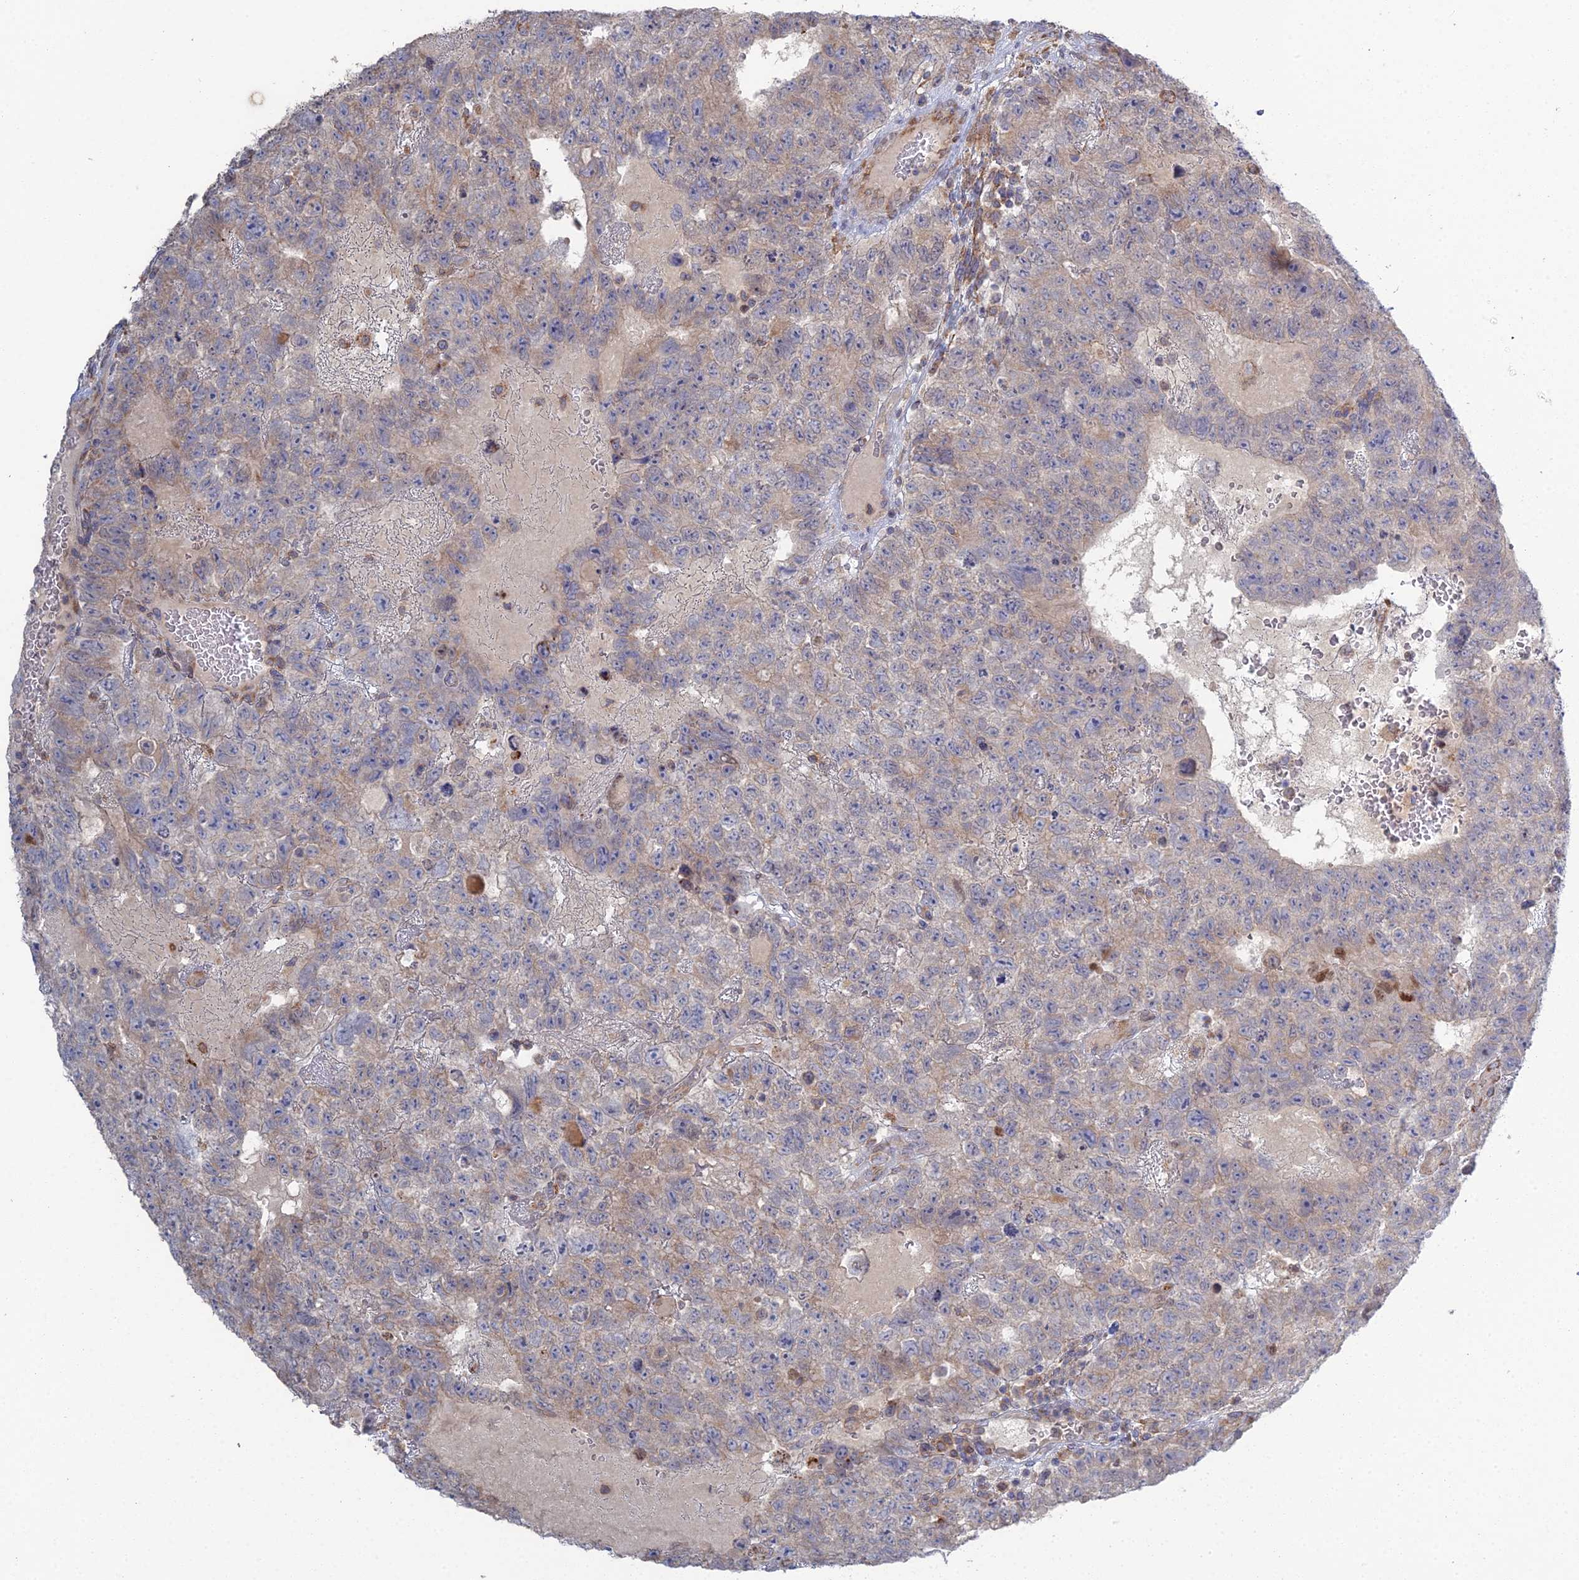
{"staining": {"intensity": "weak", "quantity": "<25%", "location": "cytoplasmic/membranous"}, "tissue": "testis cancer", "cell_type": "Tumor cells", "image_type": "cancer", "snomed": [{"axis": "morphology", "description": "Carcinoma, Embryonal, NOS"}, {"axis": "topography", "description": "Testis"}], "caption": "Tumor cells are negative for brown protein staining in testis cancer.", "gene": "TRAPPC6A", "patient": {"sex": "male", "age": 26}}